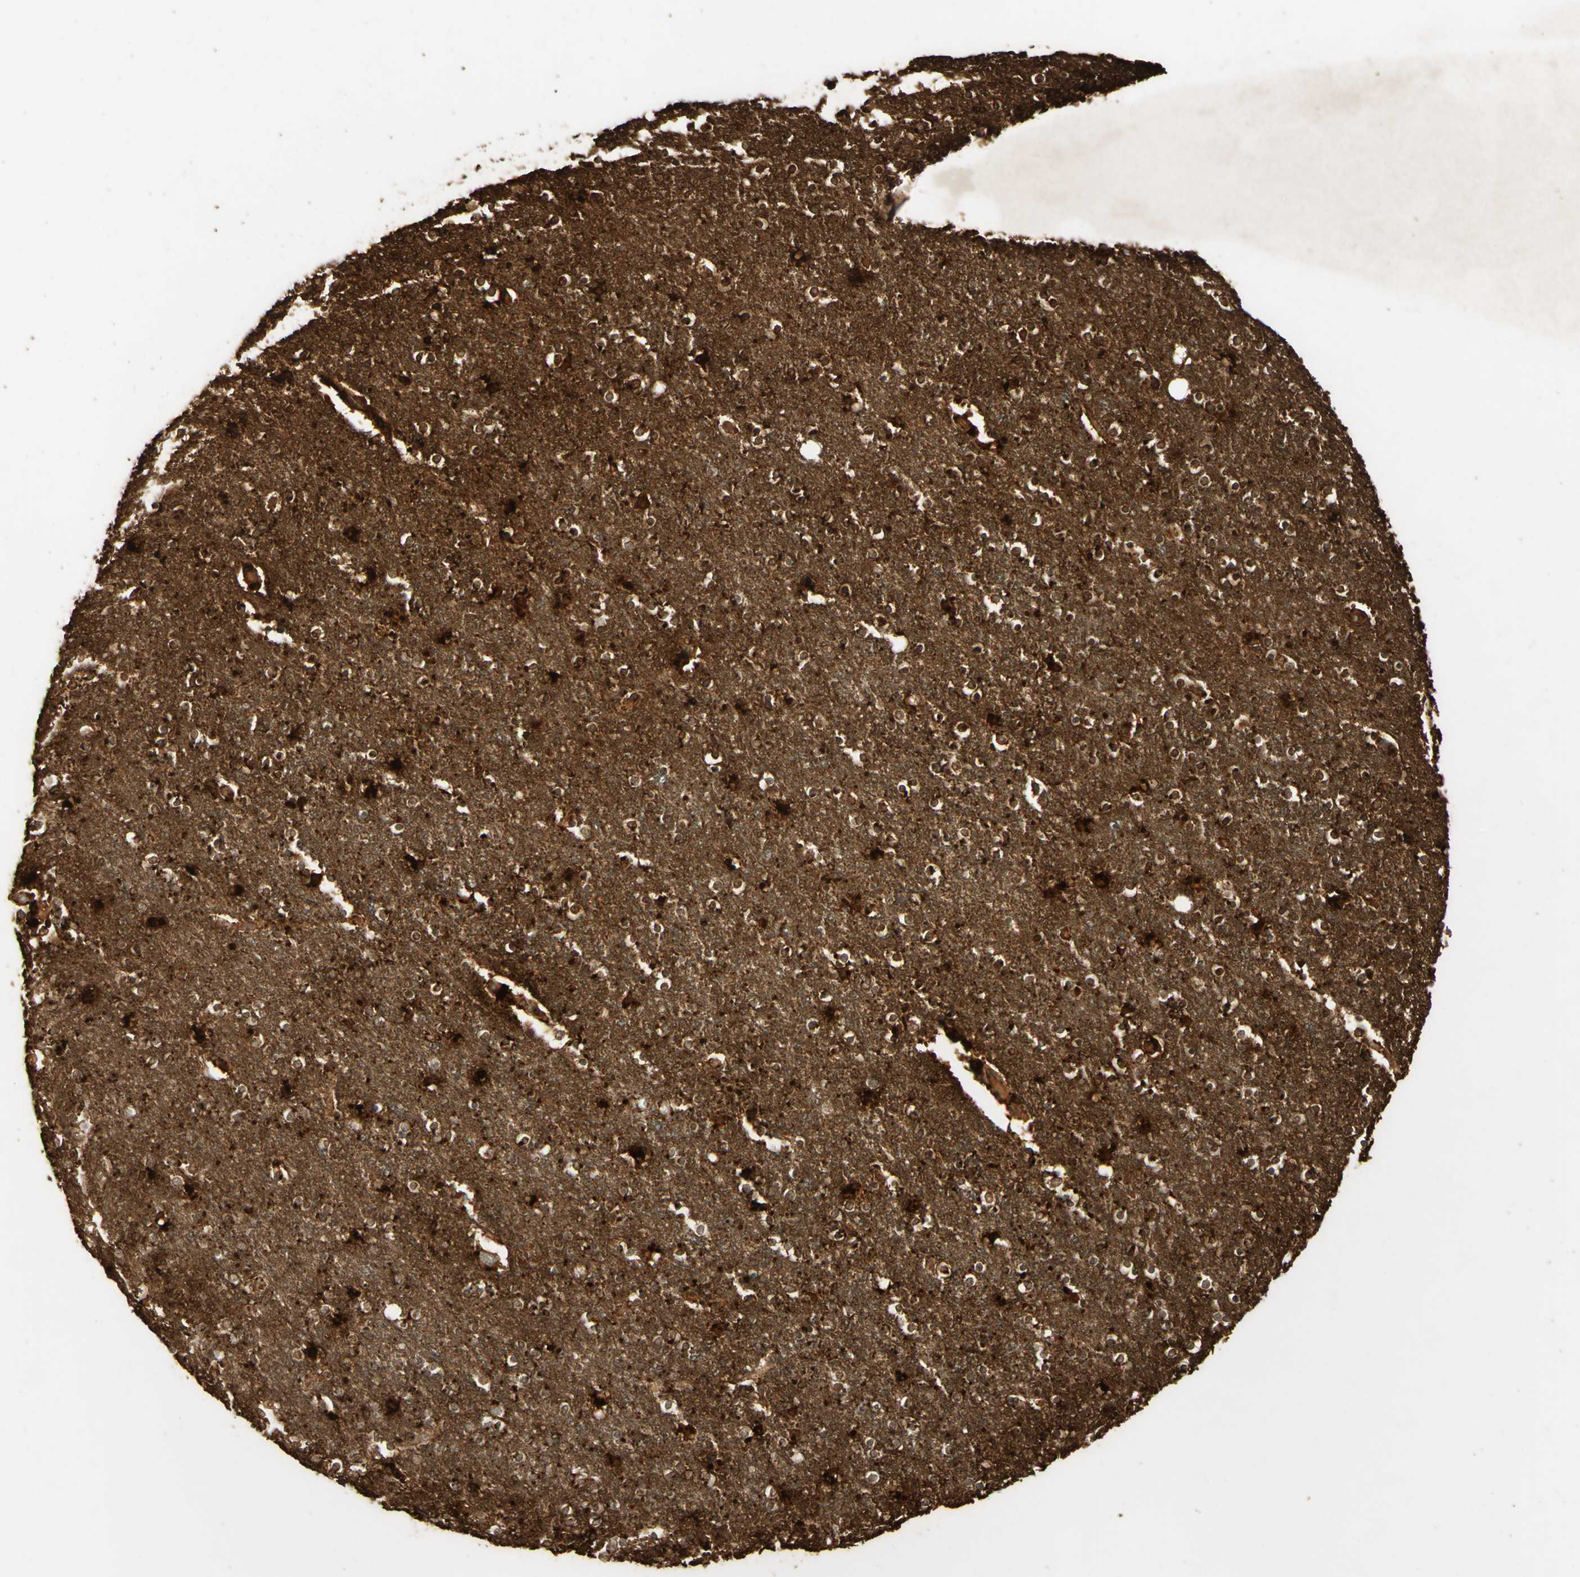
{"staining": {"intensity": "strong", "quantity": ">75%", "location": "cytoplasmic/membranous"}, "tissue": "caudate", "cell_type": "Glial cells", "image_type": "normal", "snomed": [{"axis": "morphology", "description": "Normal tissue, NOS"}, {"axis": "topography", "description": "Lateral ventricle wall"}], "caption": "IHC of unremarkable caudate exhibits high levels of strong cytoplasmic/membranous expression in about >75% of glial cells. Using DAB (3,3'-diaminobenzidine) (brown) and hematoxylin (blue) stains, captured at high magnification using brightfield microscopy.", "gene": "ARHGEF17", "patient": {"sex": "female", "age": 54}}